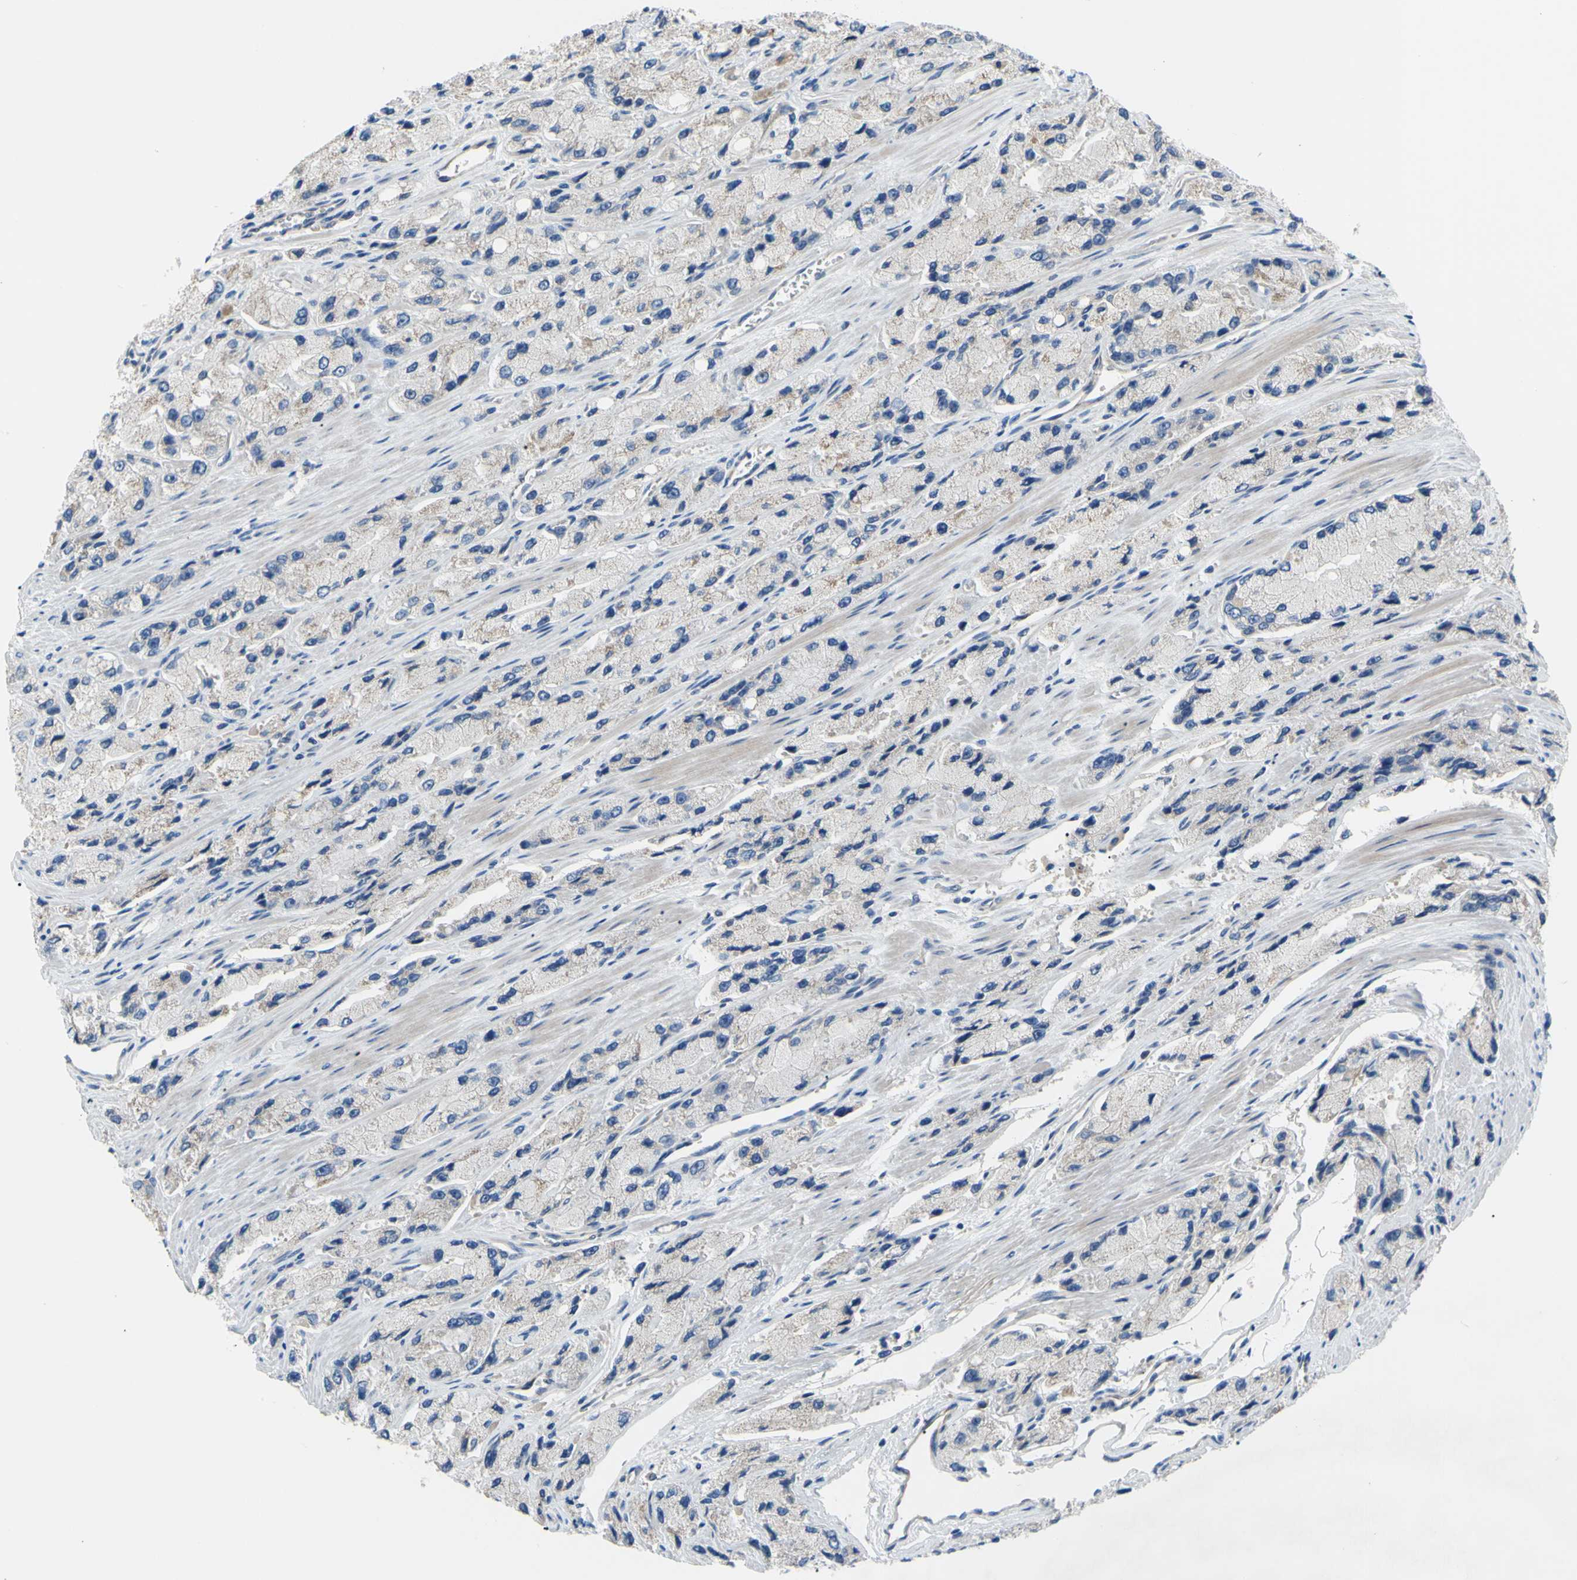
{"staining": {"intensity": "weak", "quantity": "<25%", "location": "cytoplasmic/membranous"}, "tissue": "prostate cancer", "cell_type": "Tumor cells", "image_type": "cancer", "snomed": [{"axis": "morphology", "description": "Adenocarcinoma, High grade"}, {"axis": "topography", "description": "Prostate"}], "caption": "Tumor cells show no significant protein staining in prostate cancer (adenocarcinoma (high-grade)). (Immunohistochemistry (ihc), brightfield microscopy, high magnification).", "gene": "TMEM59L", "patient": {"sex": "male", "age": 58}}